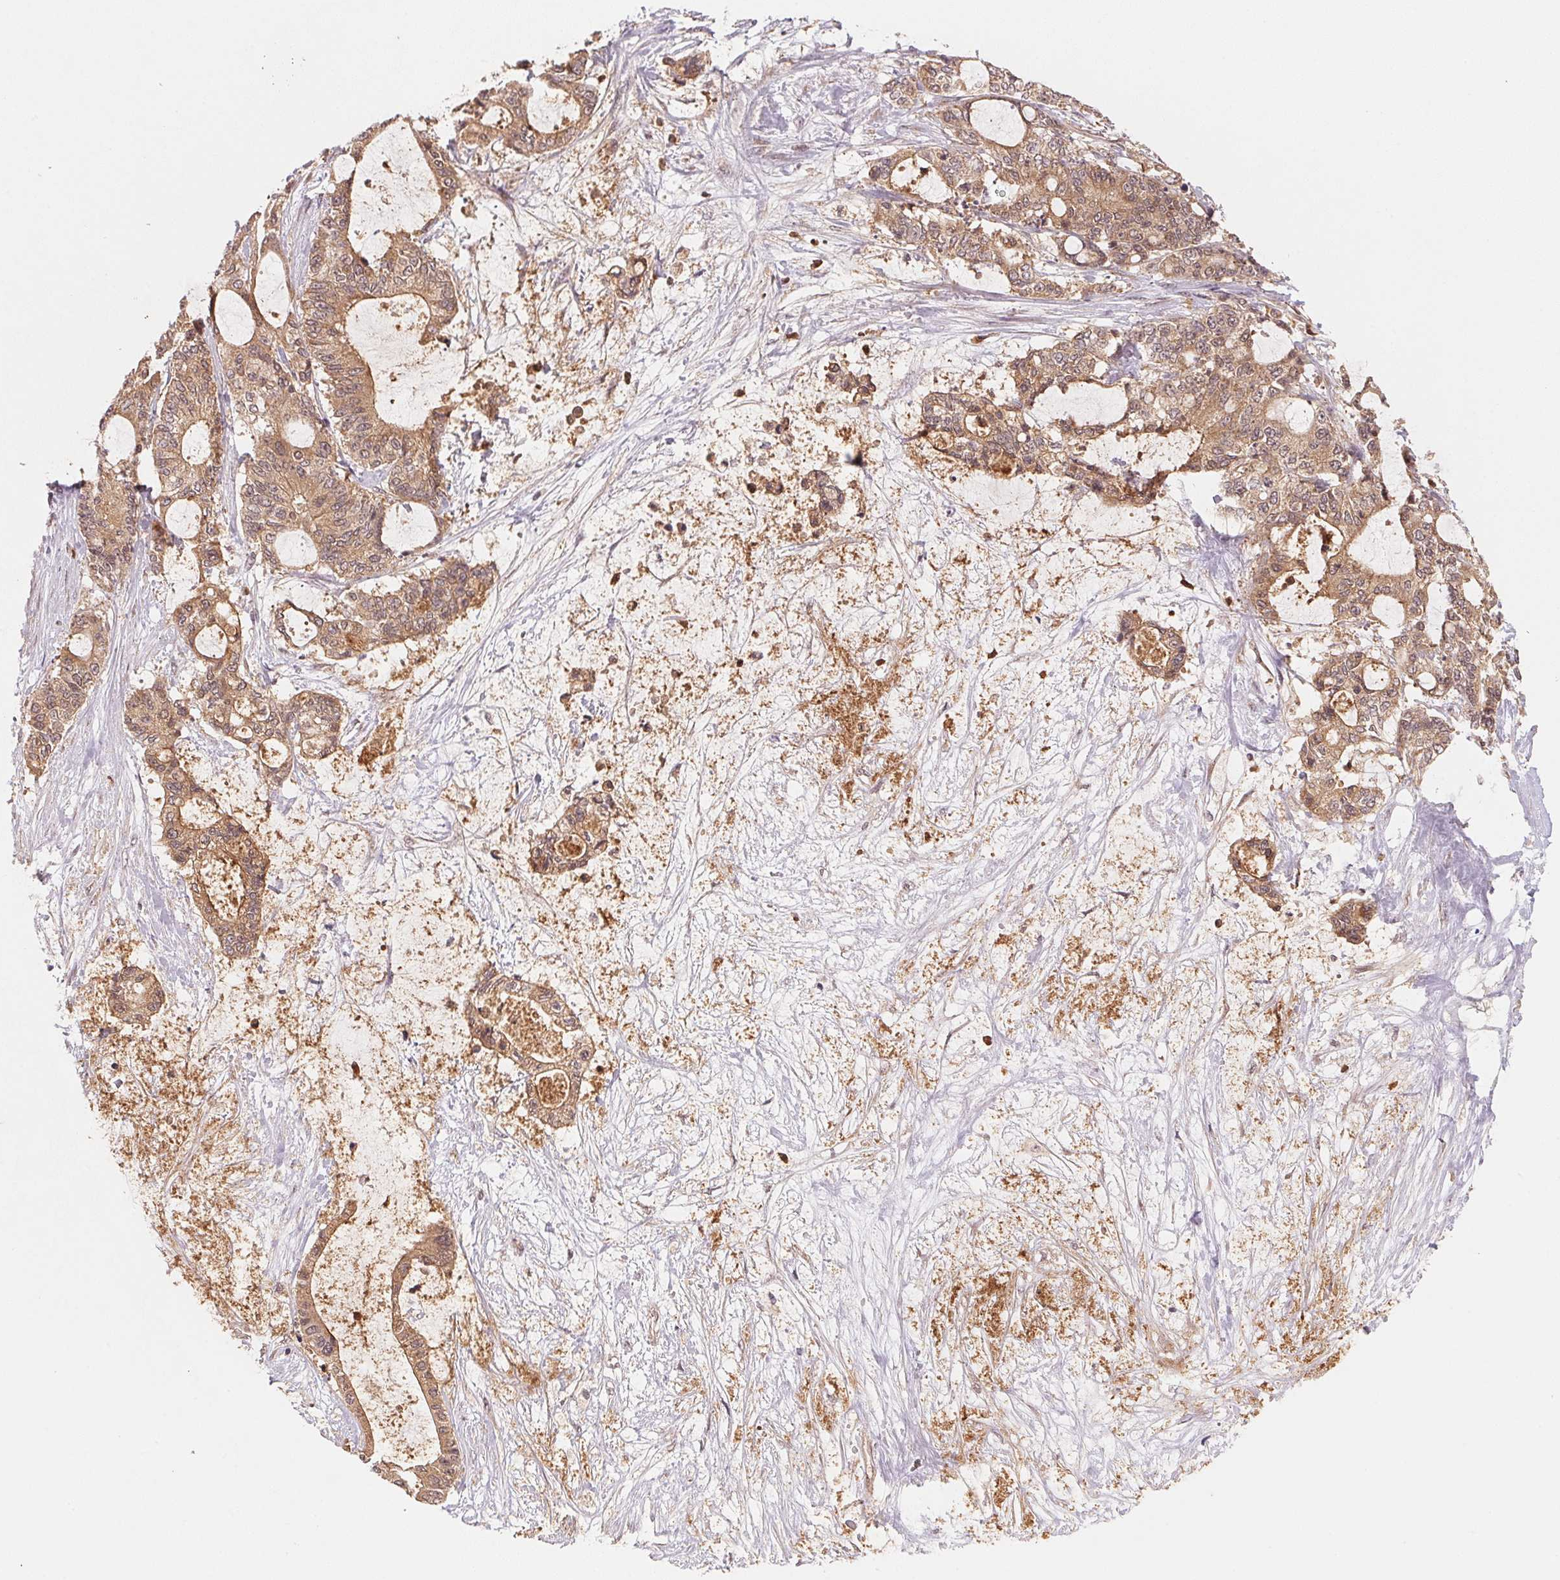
{"staining": {"intensity": "moderate", "quantity": ">75%", "location": "cytoplasmic/membranous,nuclear"}, "tissue": "liver cancer", "cell_type": "Tumor cells", "image_type": "cancer", "snomed": [{"axis": "morphology", "description": "Normal tissue, NOS"}, {"axis": "morphology", "description": "Cholangiocarcinoma"}, {"axis": "topography", "description": "Liver"}, {"axis": "topography", "description": "Peripheral nerve tissue"}], "caption": "The image demonstrates staining of cholangiocarcinoma (liver), revealing moderate cytoplasmic/membranous and nuclear protein positivity (brown color) within tumor cells. Nuclei are stained in blue.", "gene": "CCDC102B", "patient": {"sex": "female", "age": 73}}